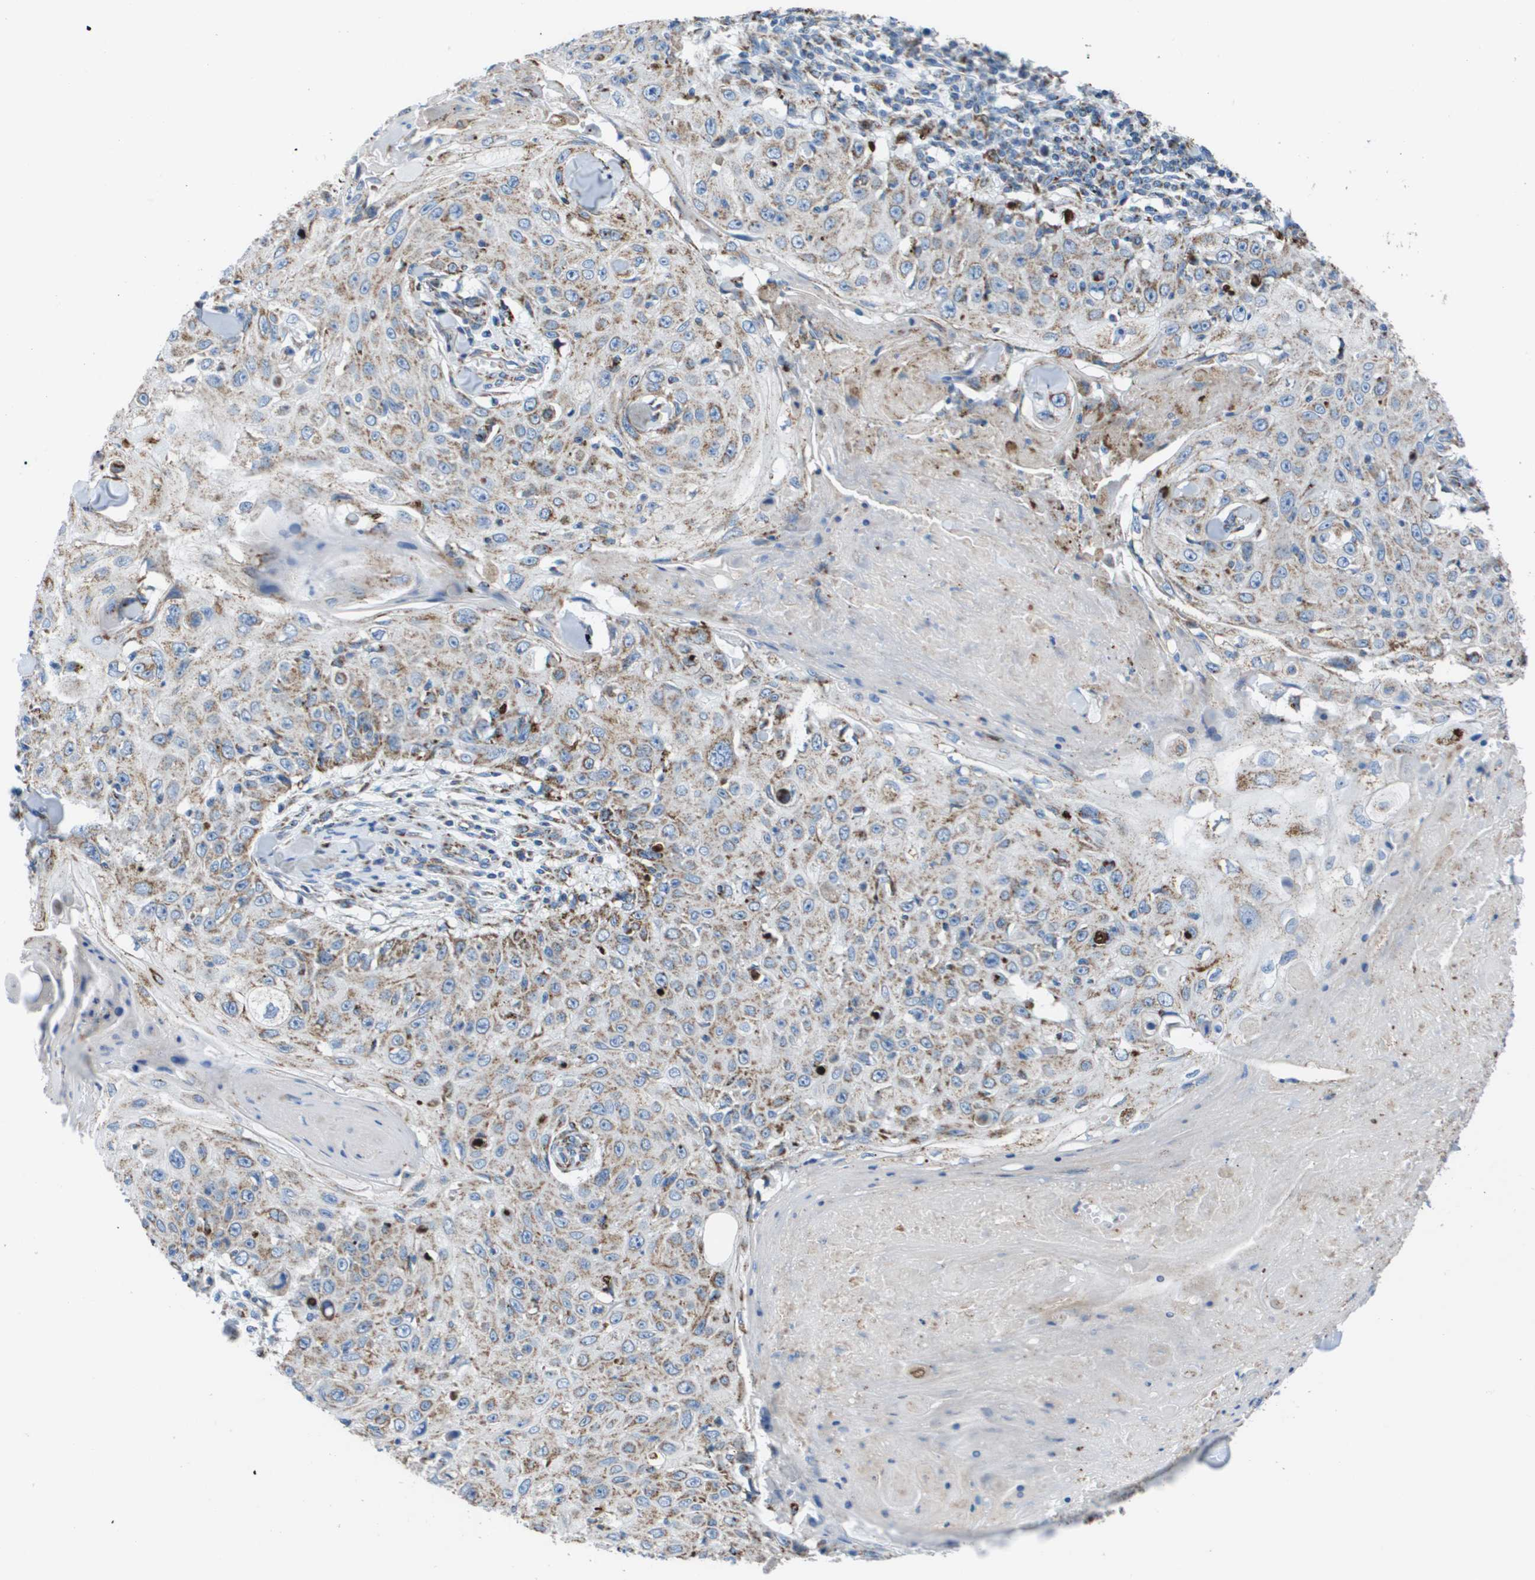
{"staining": {"intensity": "weak", "quantity": "25%-75%", "location": "cytoplasmic/membranous"}, "tissue": "skin cancer", "cell_type": "Tumor cells", "image_type": "cancer", "snomed": [{"axis": "morphology", "description": "Squamous cell carcinoma, NOS"}, {"axis": "topography", "description": "Skin"}], "caption": "About 25%-75% of tumor cells in squamous cell carcinoma (skin) exhibit weak cytoplasmic/membranous protein positivity as visualized by brown immunohistochemical staining.", "gene": "ZDHHC3", "patient": {"sex": "male", "age": 86}}